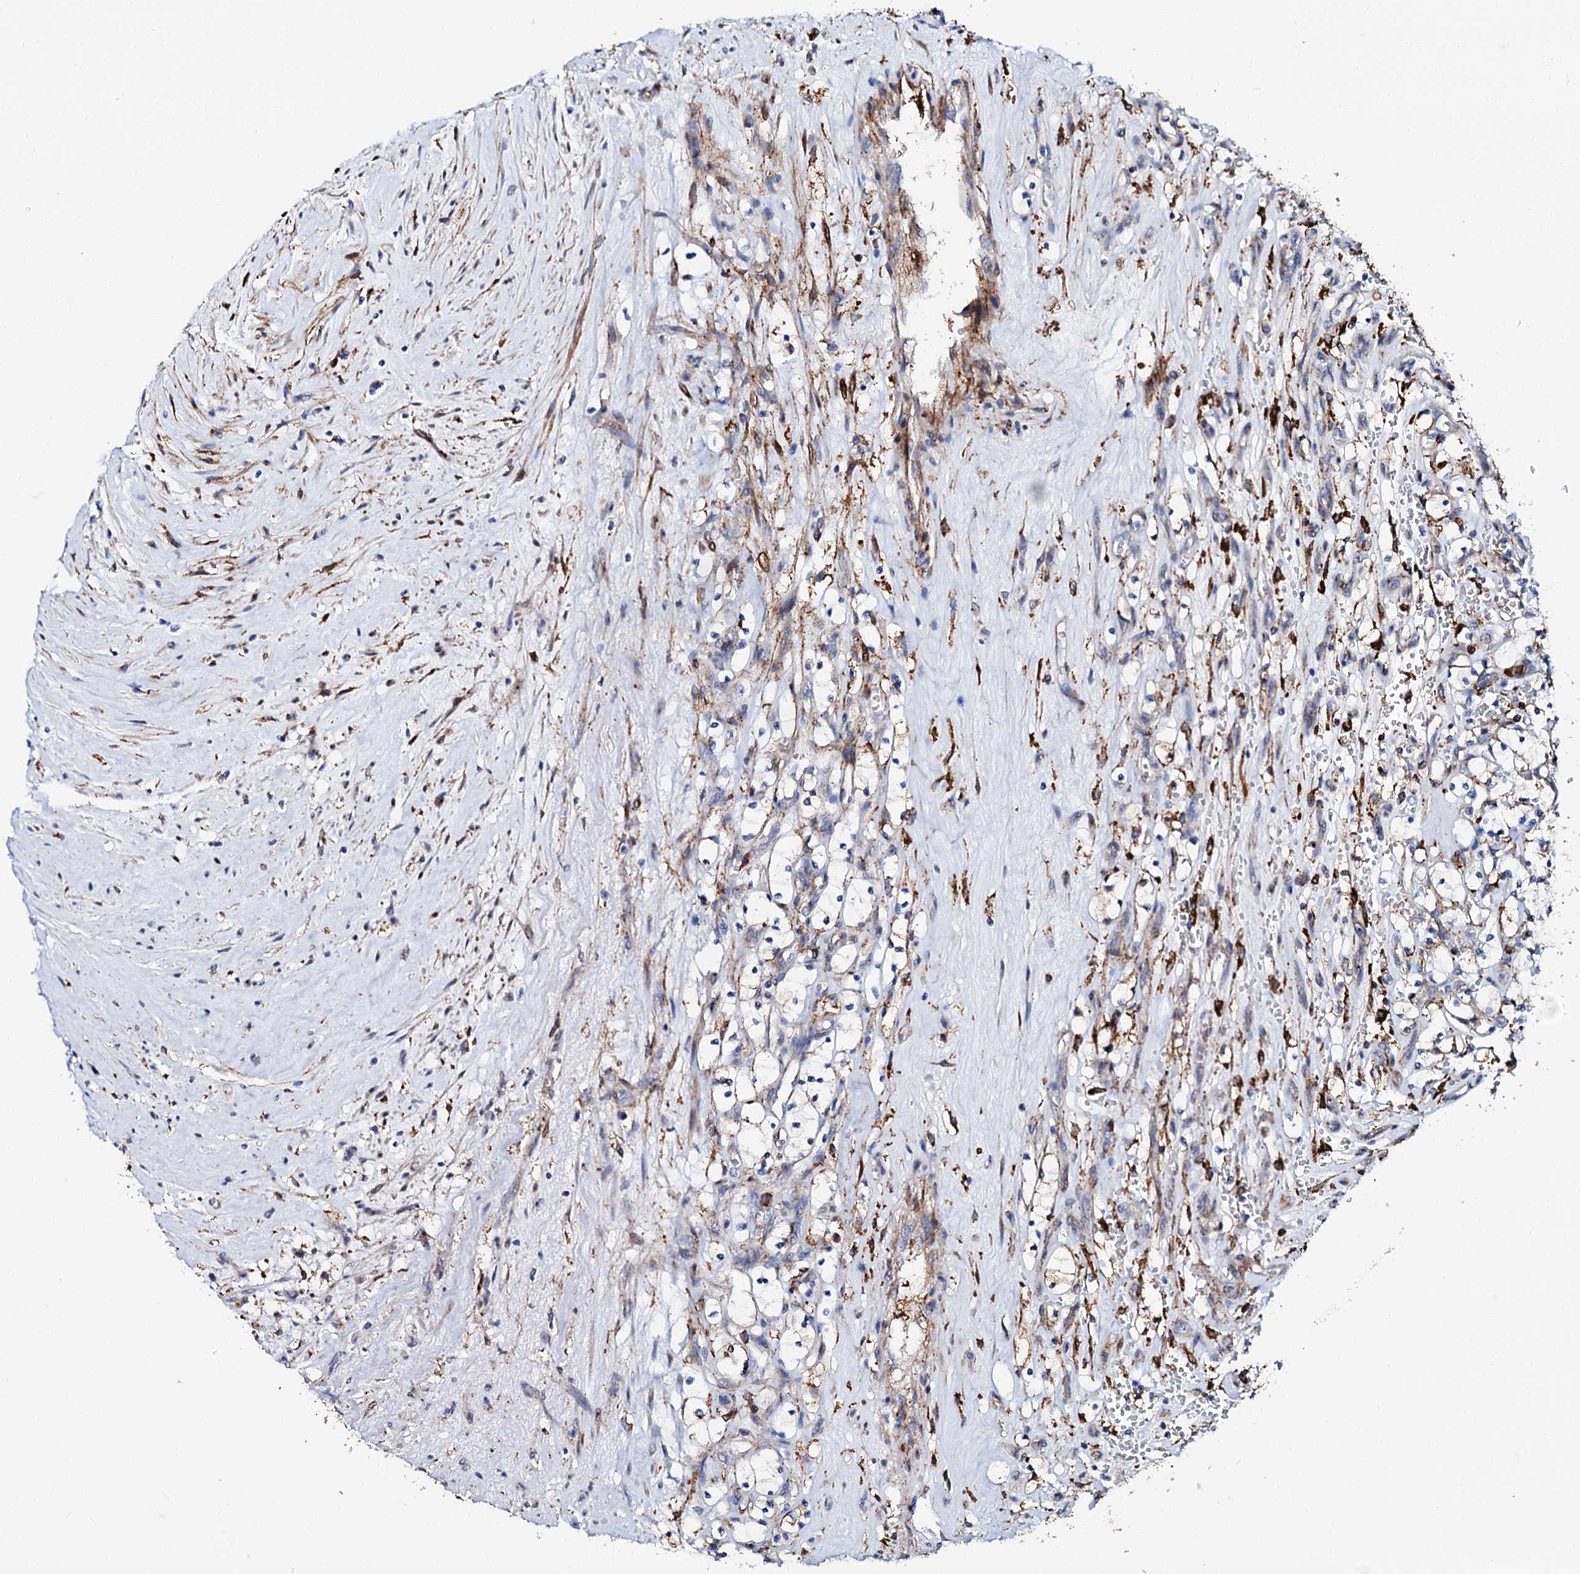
{"staining": {"intensity": "weak", "quantity": "<25%", "location": "cytoplasmic/membranous"}, "tissue": "renal cancer", "cell_type": "Tumor cells", "image_type": "cancer", "snomed": [{"axis": "morphology", "description": "Adenocarcinoma, NOS"}, {"axis": "topography", "description": "Kidney"}], "caption": "Tumor cells are negative for protein expression in human renal adenocarcinoma.", "gene": "MED13L", "patient": {"sex": "female", "age": 69}}